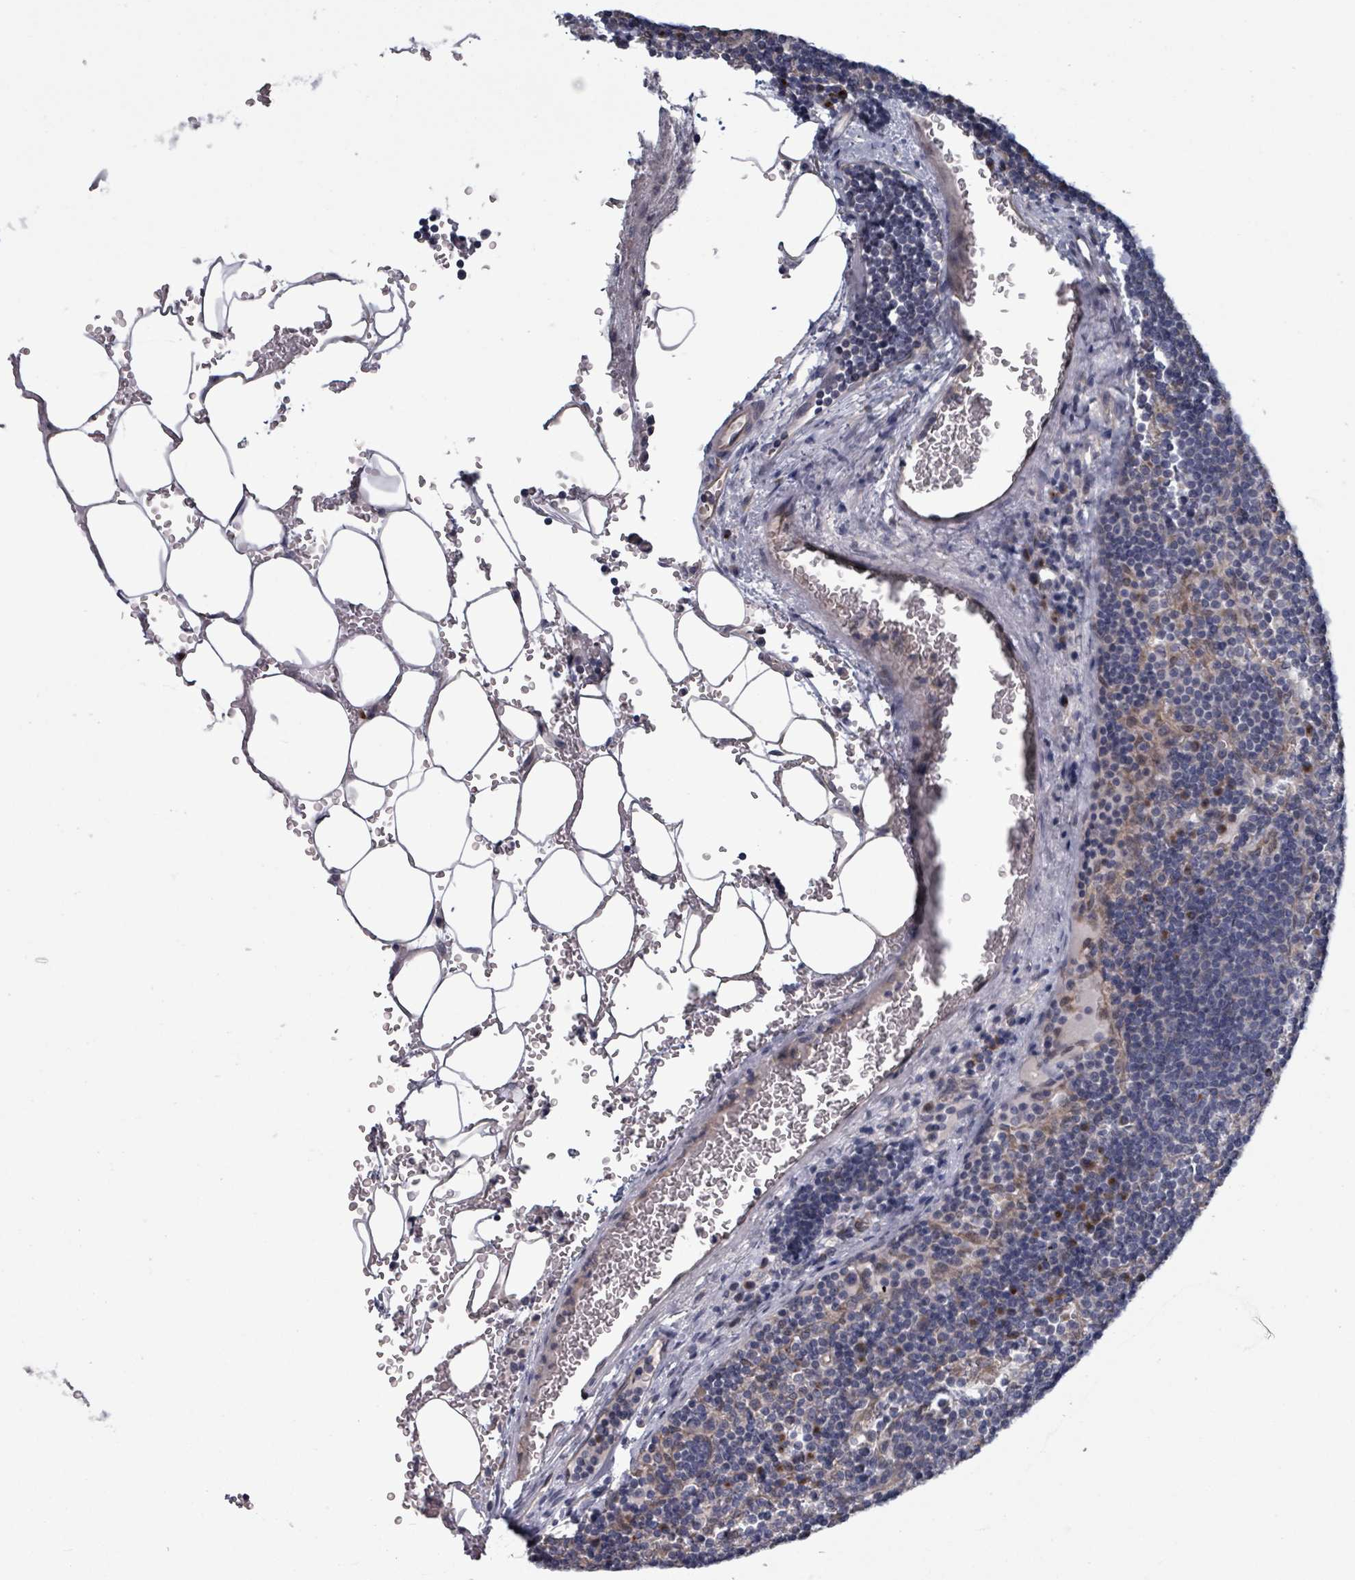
{"staining": {"intensity": "negative", "quantity": "none", "location": "none"}, "tissue": "lymph node", "cell_type": "Germinal center cells", "image_type": "normal", "snomed": [{"axis": "morphology", "description": "Normal tissue, NOS"}, {"axis": "topography", "description": "Lymph node"}], "caption": "IHC micrograph of unremarkable human lymph node stained for a protein (brown), which shows no positivity in germinal center cells. (DAB immunohistochemistry (IHC), high magnification).", "gene": "FKBP1A", "patient": {"sex": "male", "age": 53}}